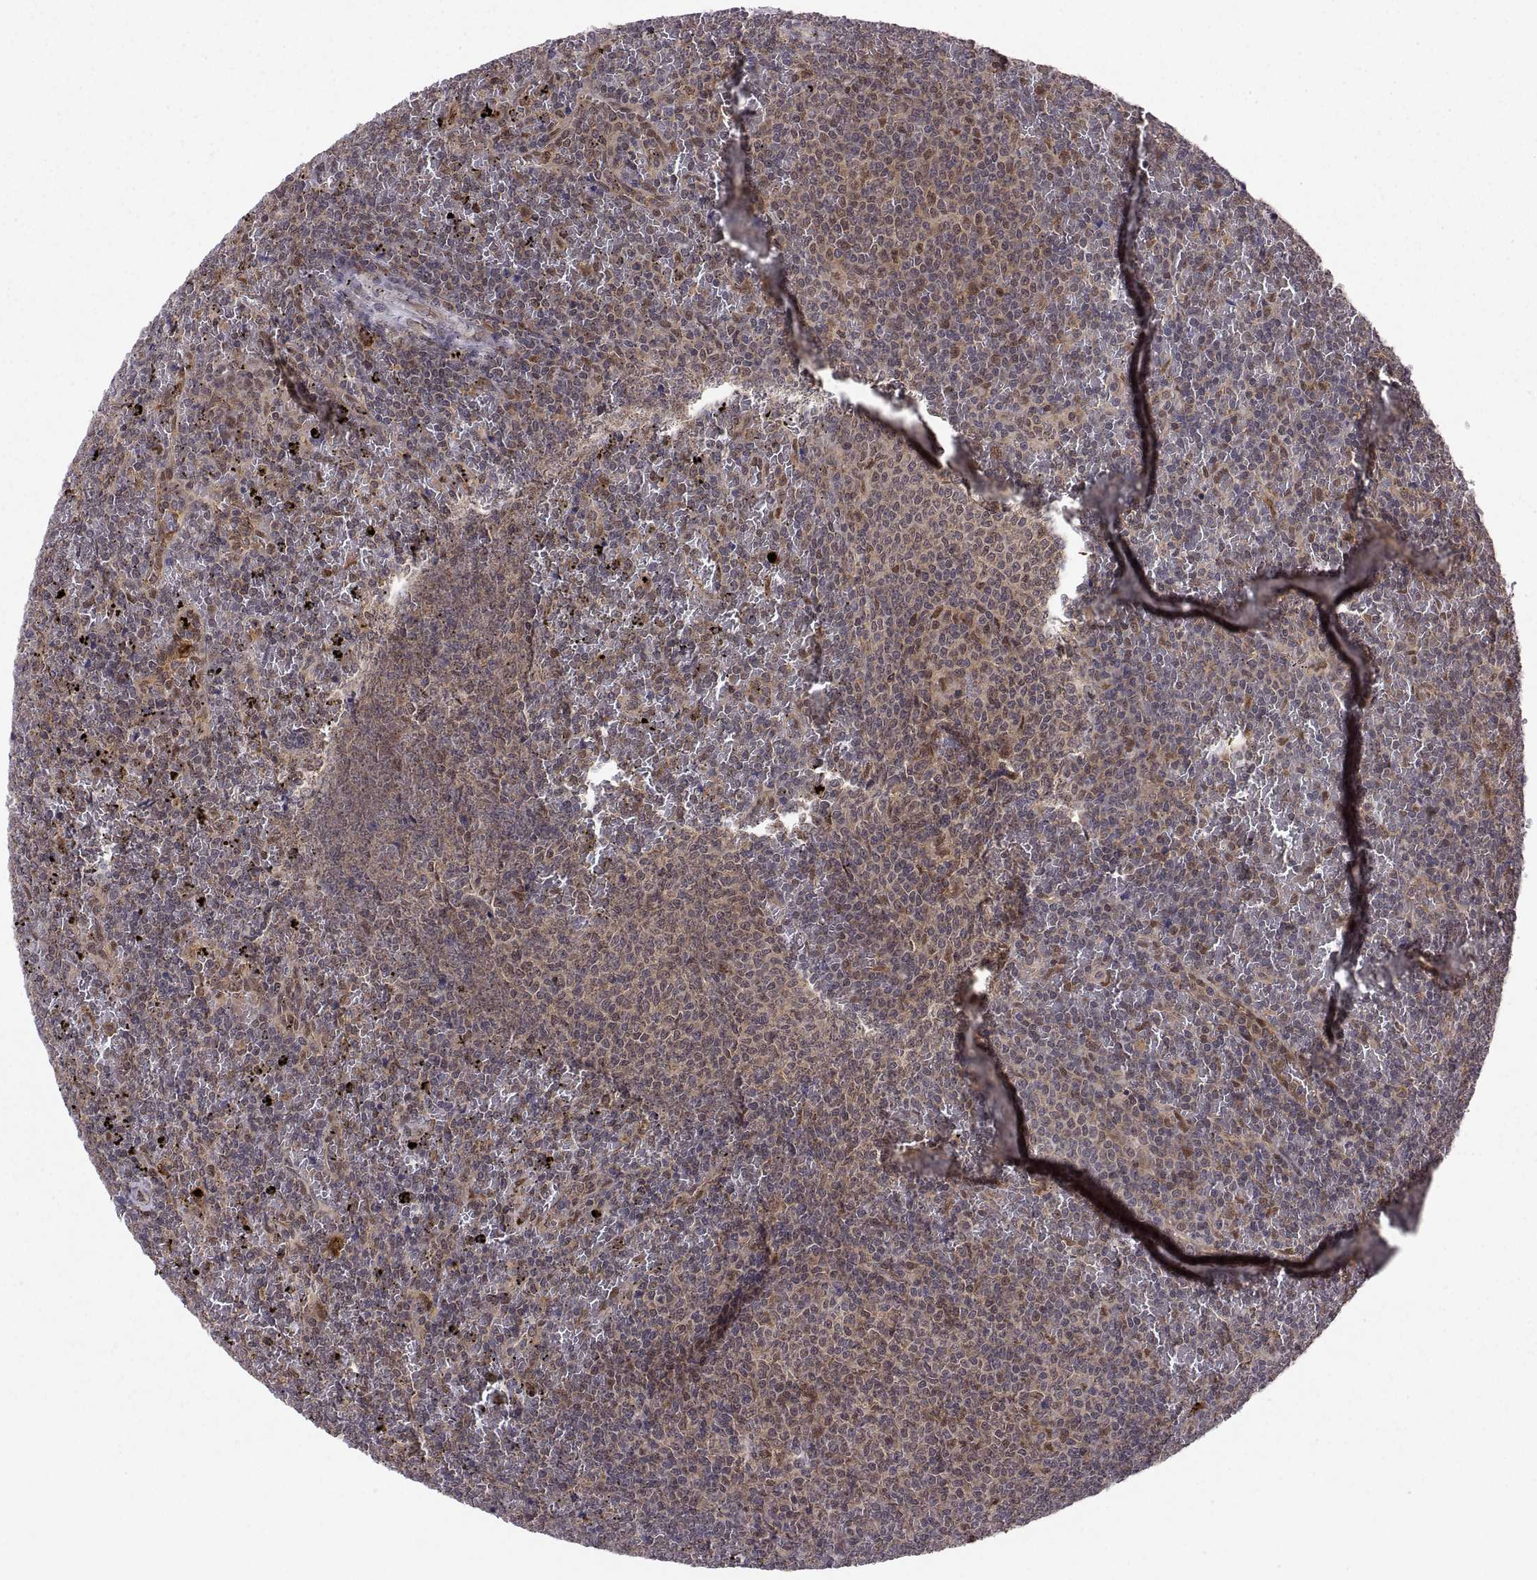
{"staining": {"intensity": "moderate", "quantity": ">75%", "location": "cytoplasmic/membranous"}, "tissue": "lymphoma", "cell_type": "Tumor cells", "image_type": "cancer", "snomed": [{"axis": "morphology", "description": "Malignant lymphoma, non-Hodgkin's type, Low grade"}, {"axis": "topography", "description": "Spleen"}], "caption": "Moderate cytoplasmic/membranous protein staining is identified in about >75% of tumor cells in low-grade malignant lymphoma, non-Hodgkin's type.", "gene": "PSMC2", "patient": {"sex": "female", "age": 77}}